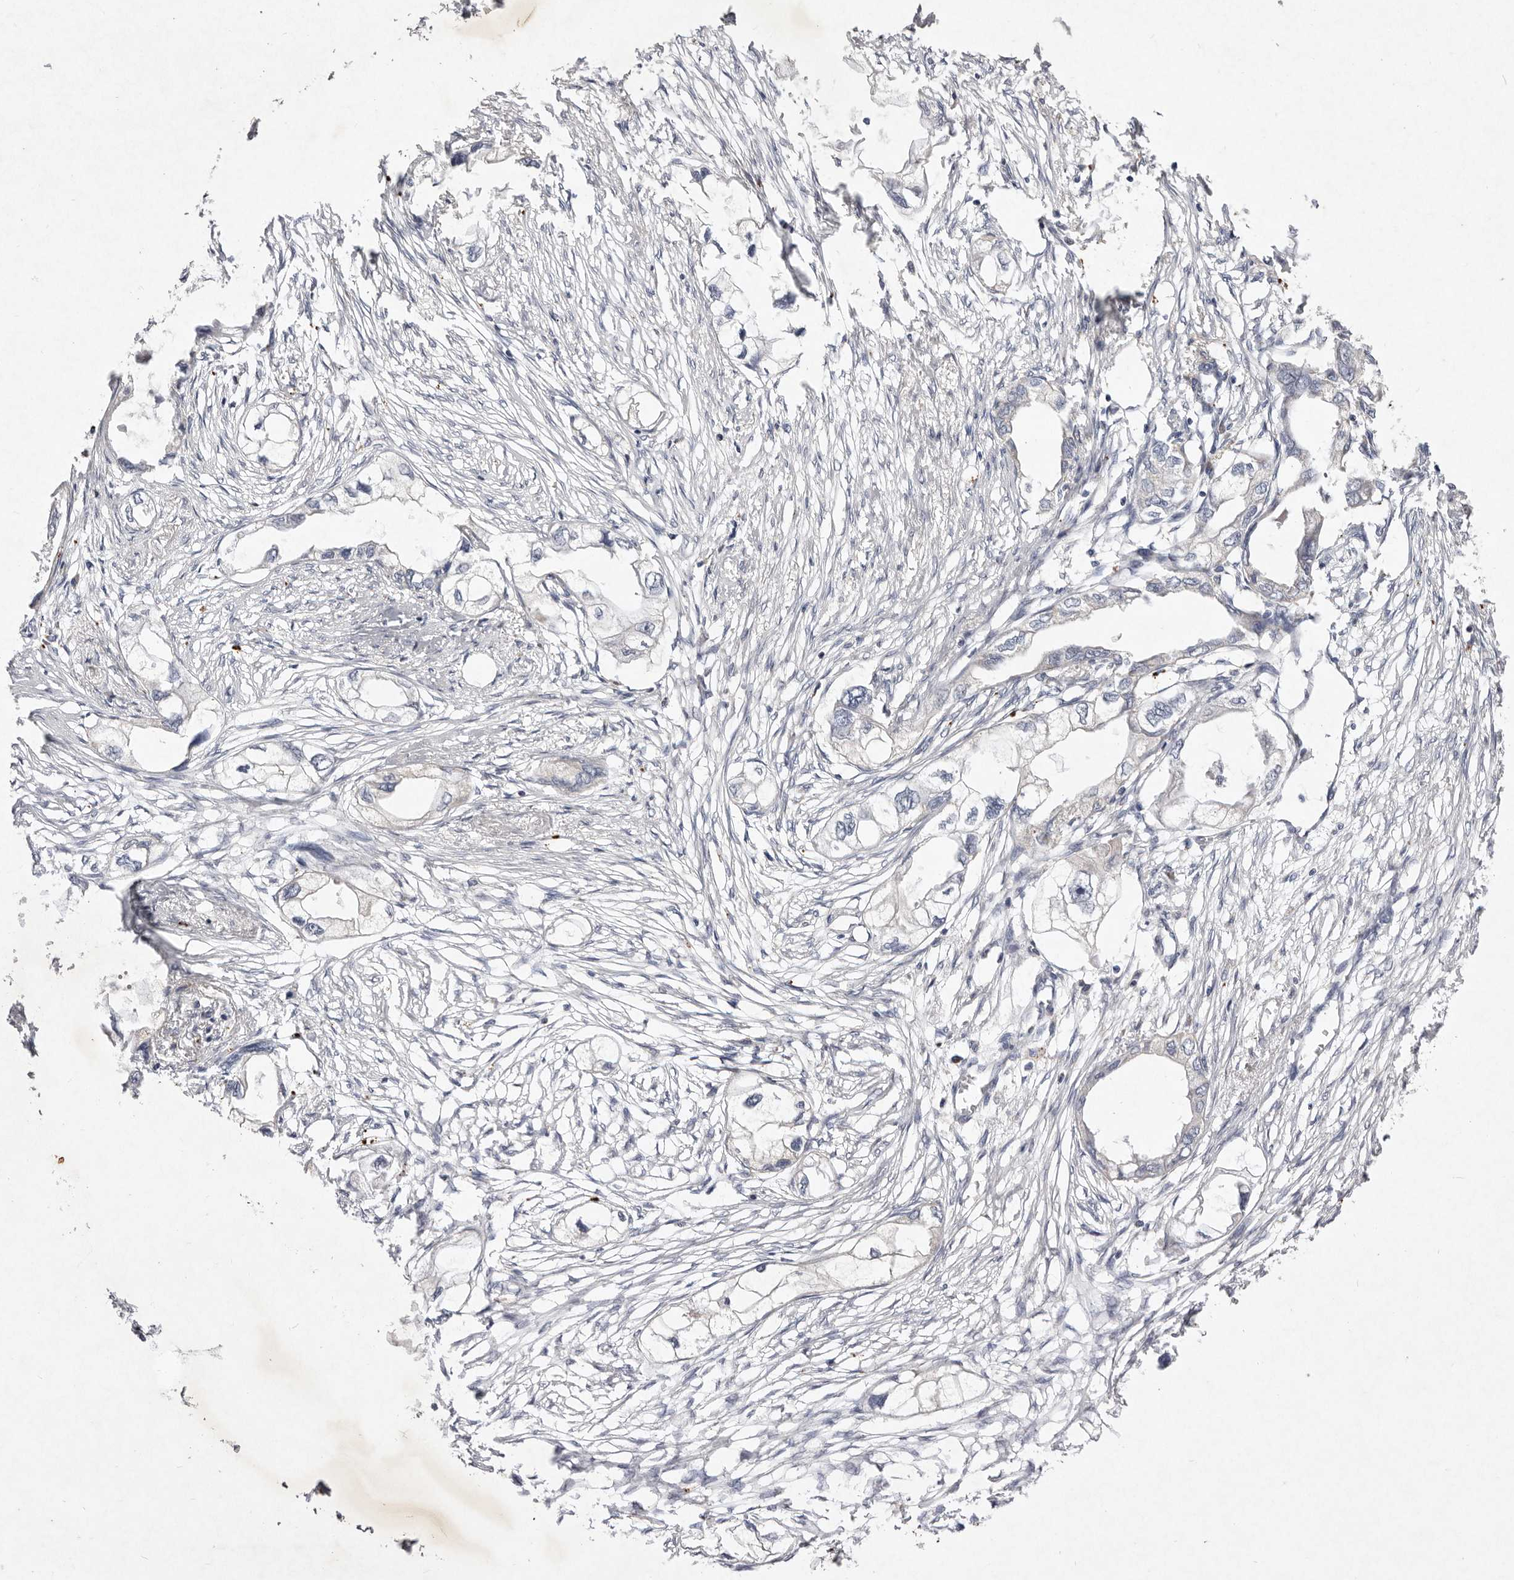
{"staining": {"intensity": "negative", "quantity": "none", "location": "none"}, "tissue": "endometrial cancer", "cell_type": "Tumor cells", "image_type": "cancer", "snomed": [{"axis": "morphology", "description": "Adenocarcinoma, NOS"}, {"axis": "morphology", "description": "Adenocarcinoma, metastatic, NOS"}, {"axis": "topography", "description": "Adipose tissue"}, {"axis": "topography", "description": "Endometrium"}], "caption": "IHC image of neoplastic tissue: human endometrial cancer (metastatic adenocarcinoma) stained with DAB reveals no significant protein expression in tumor cells.", "gene": "USP24", "patient": {"sex": "female", "age": 67}}